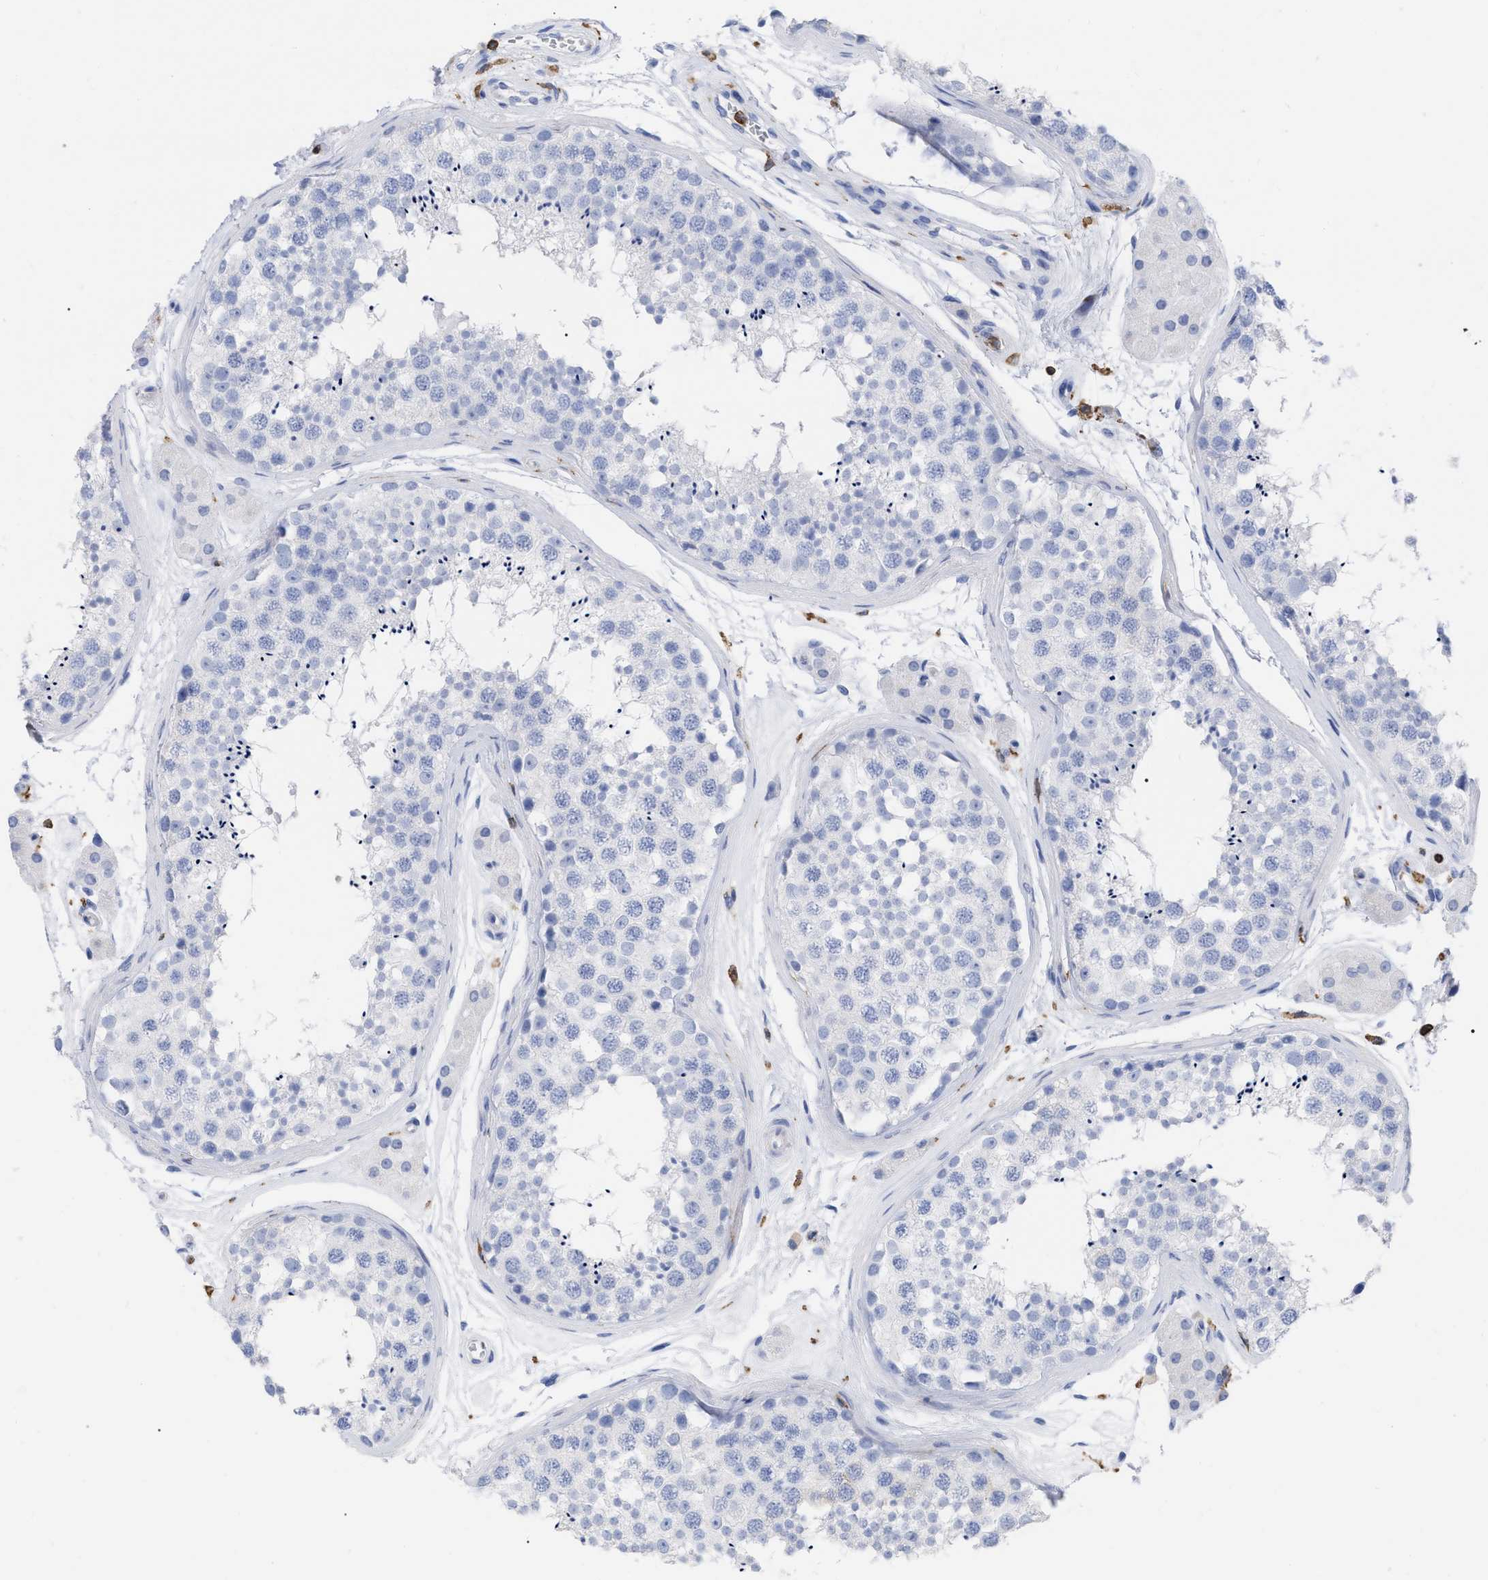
{"staining": {"intensity": "negative", "quantity": "none", "location": "none"}, "tissue": "testis", "cell_type": "Cells in seminiferous ducts", "image_type": "normal", "snomed": [{"axis": "morphology", "description": "Normal tissue, NOS"}, {"axis": "topography", "description": "Testis"}], "caption": "Immunohistochemistry (IHC) of unremarkable human testis displays no expression in cells in seminiferous ducts. Nuclei are stained in blue.", "gene": "HCLS1", "patient": {"sex": "male", "age": 56}}